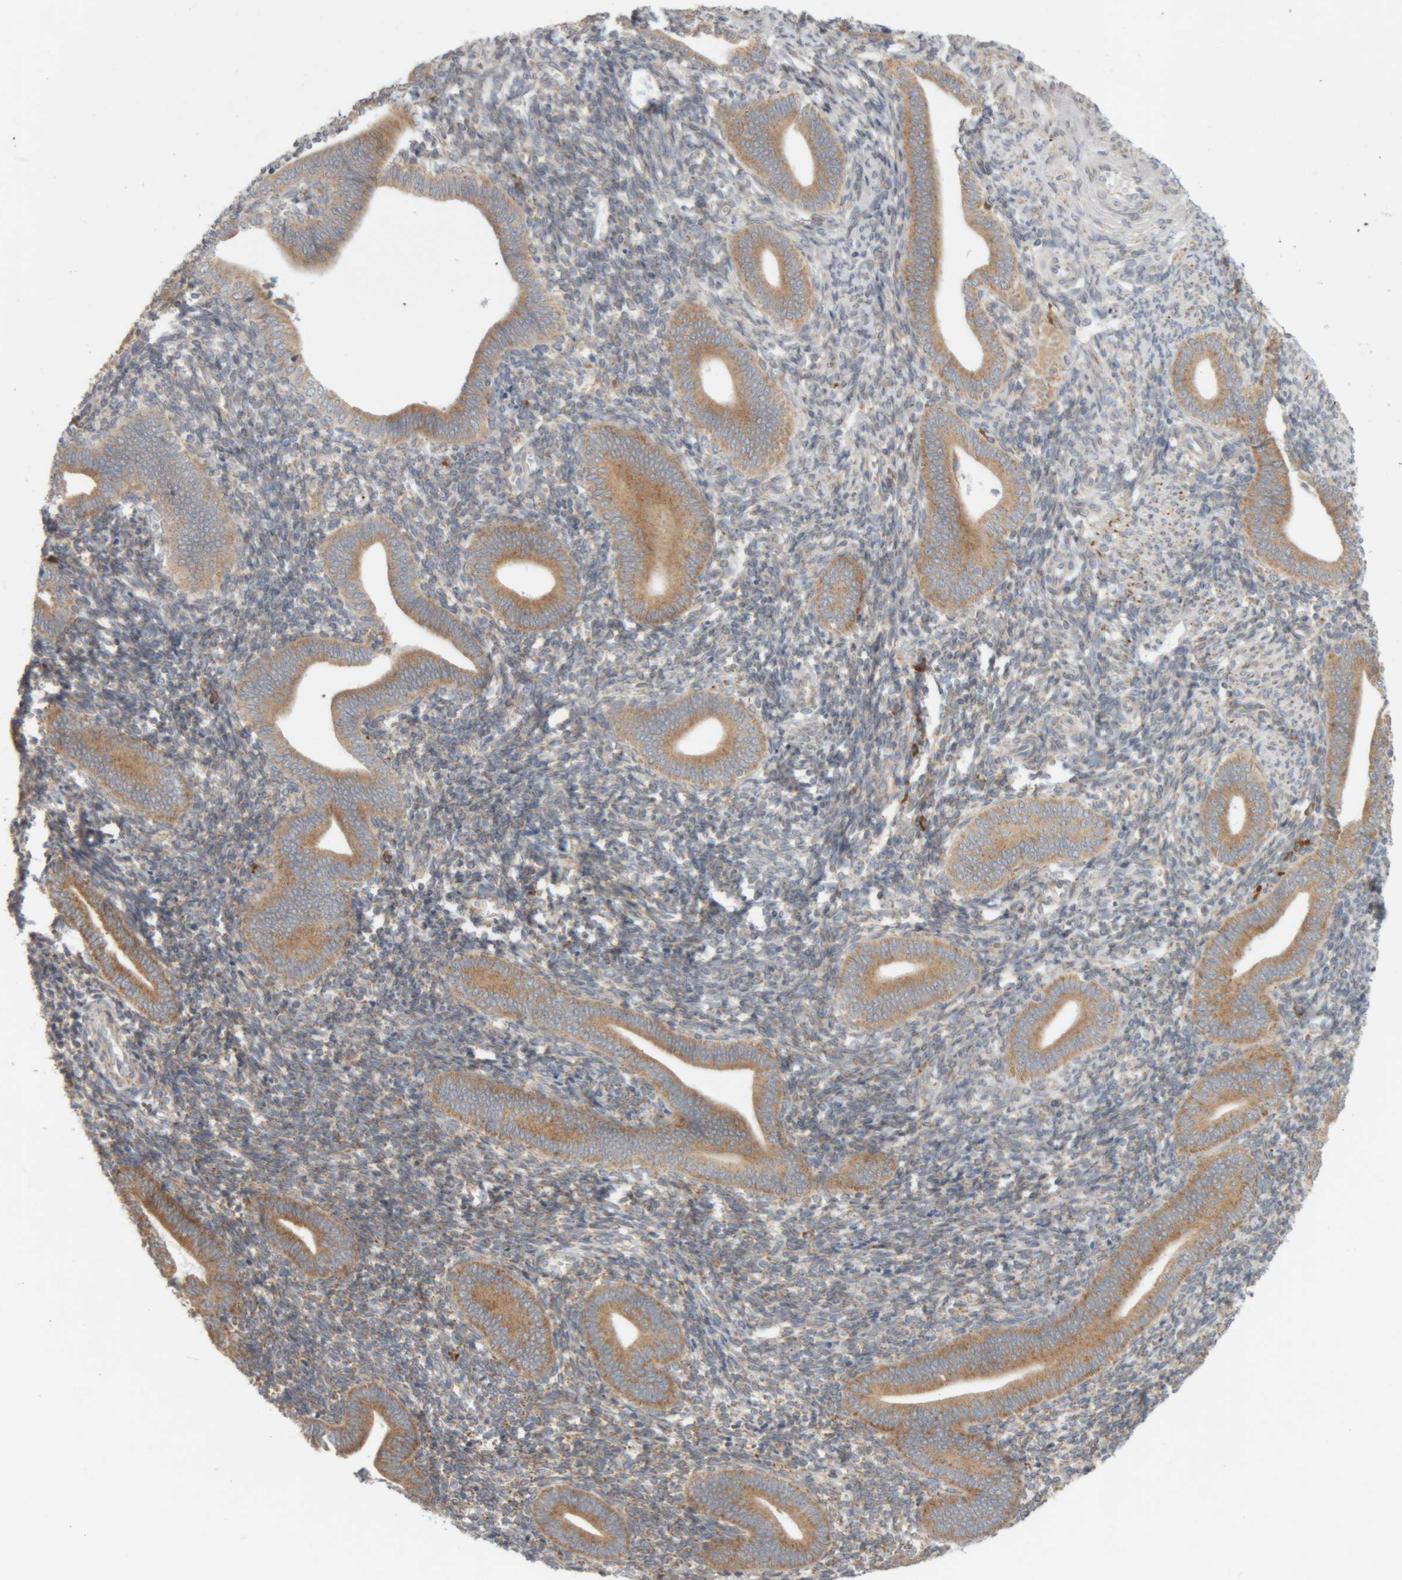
{"staining": {"intensity": "moderate", "quantity": "25%-75%", "location": "cytoplasmic/membranous"}, "tissue": "endometrium", "cell_type": "Cells in endometrial stroma", "image_type": "normal", "snomed": [{"axis": "morphology", "description": "Normal tissue, NOS"}, {"axis": "topography", "description": "Uterus"}, {"axis": "topography", "description": "Endometrium"}], "caption": "An image of human endometrium stained for a protein shows moderate cytoplasmic/membranous brown staining in cells in endometrial stroma.", "gene": "RPN2", "patient": {"sex": "female", "age": 33}}